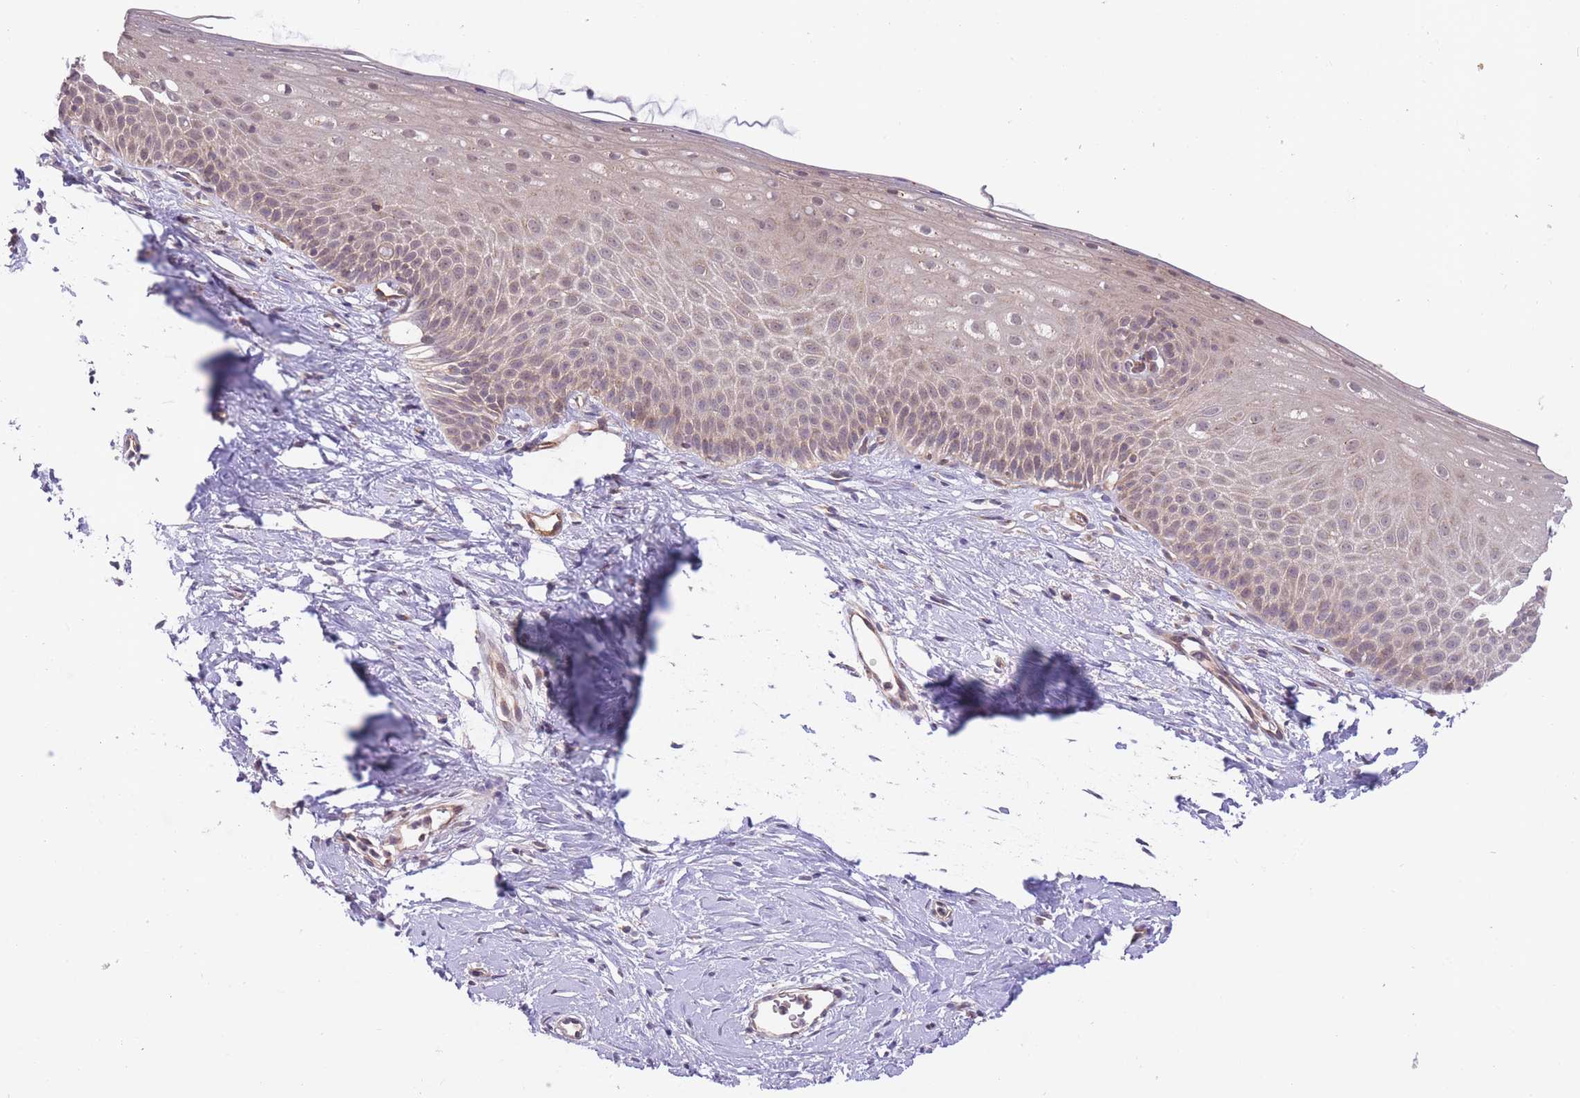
{"staining": {"intensity": "weak", "quantity": "25%-75%", "location": "cytoplasmic/membranous"}, "tissue": "cervix", "cell_type": "Glandular cells", "image_type": "normal", "snomed": [{"axis": "morphology", "description": "Normal tissue, NOS"}, {"axis": "topography", "description": "Cervix"}], "caption": "Benign cervix exhibits weak cytoplasmic/membranous expression in approximately 25%-75% of glandular cells (DAB (3,3'-diaminobenzidine) IHC with brightfield microscopy, high magnification)..", "gene": "FUT3", "patient": {"sex": "female", "age": 57}}